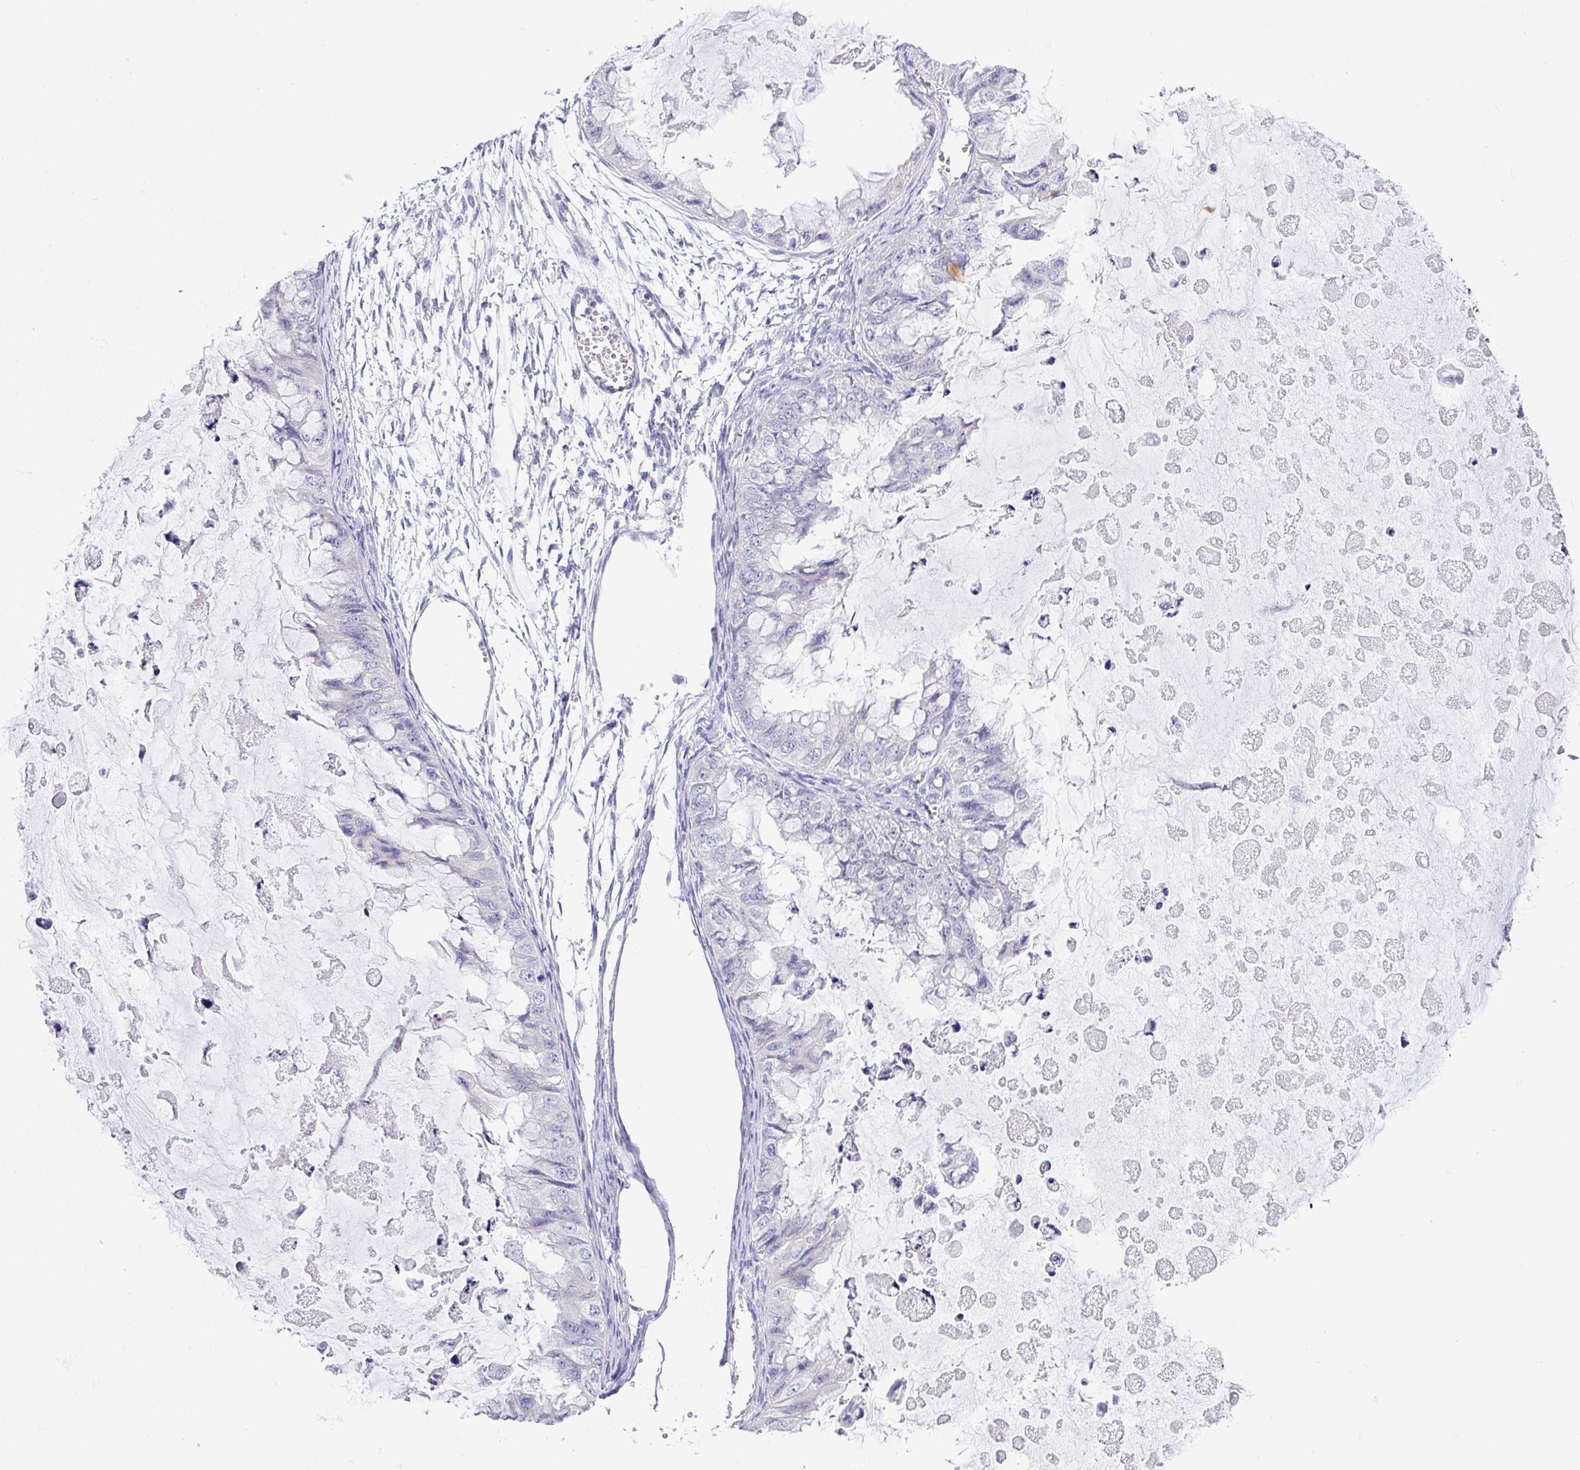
{"staining": {"intensity": "negative", "quantity": "none", "location": "none"}, "tissue": "ovarian cancer", "cell_type": "Tumor cells", "image_type": "cancer", "snomed": [{"axis": "morphology", "description": "Cystadenocarcinoma, mucinous, NOS"}, {"axis": "topography", "description": "Ovary"}], "caption": "Immunohistochemistry micrograph of neoplastic tissue: ovarian cancer (mucinous cystadenocarcinoma) stained with DAB demonstrates no significant protein positivity in tumor cells.", "gene": "SERPINE3", "patient": {"sex": "female", "age": 72}}